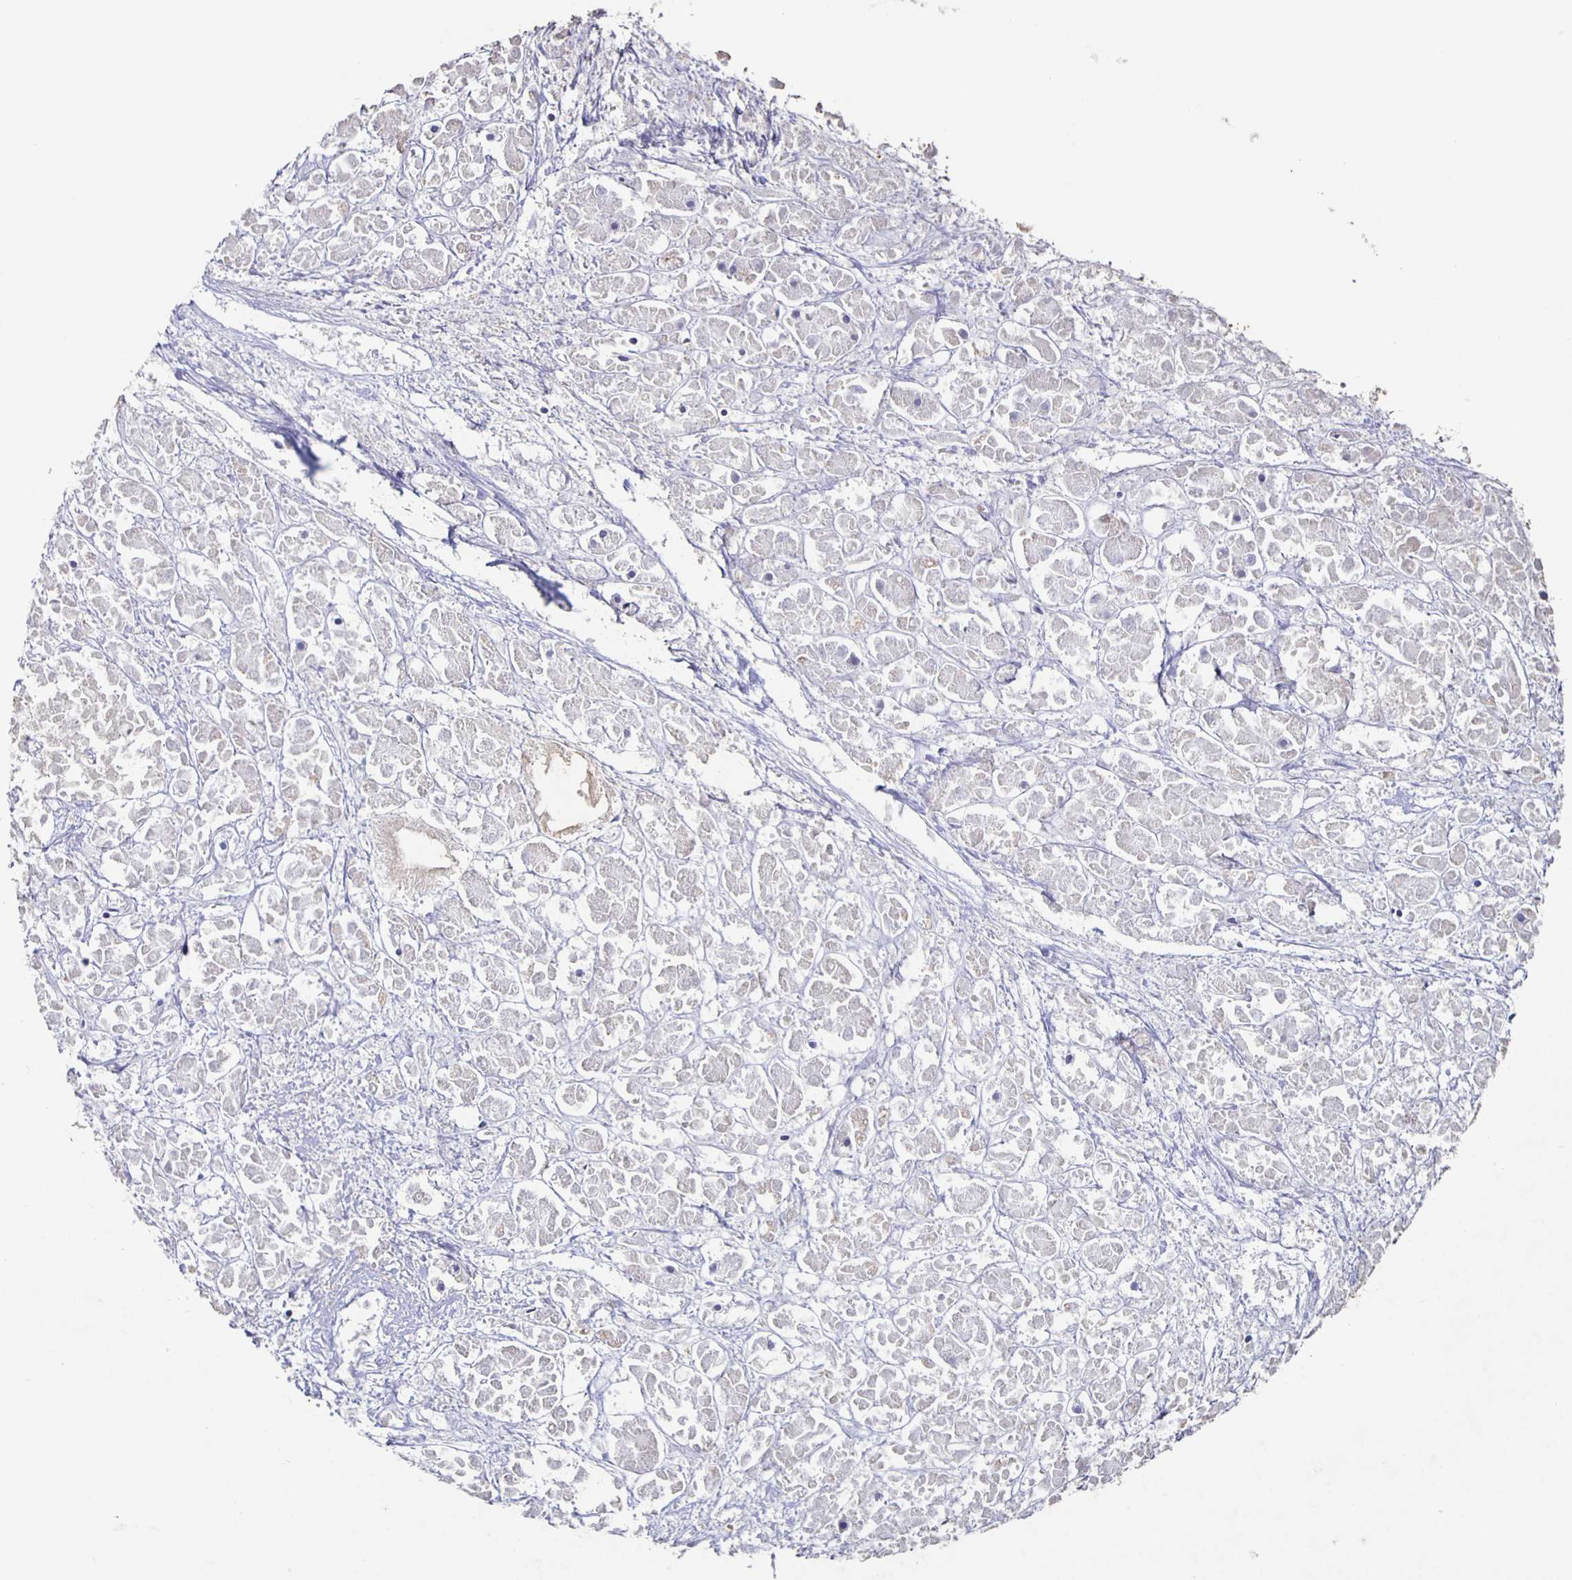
{"staining": {"intensity": "negative", "quantity": "none", "location": "none"}, "tissue": "pancreatic cancer", "cell_type": "Tumor cells", "image_type": "cancer", "snomed": [{"axis": "morphology", "description": "Adenocarcinoma, NOS"}, {"axis": "topography", "description": "Pancreas"}], "caption": "Tumor cells are negative for protein expression in human adenocarcinoma (pancreatic).", "gene": "CARNS1", "patient": {"sex": "male", "age": 61}}